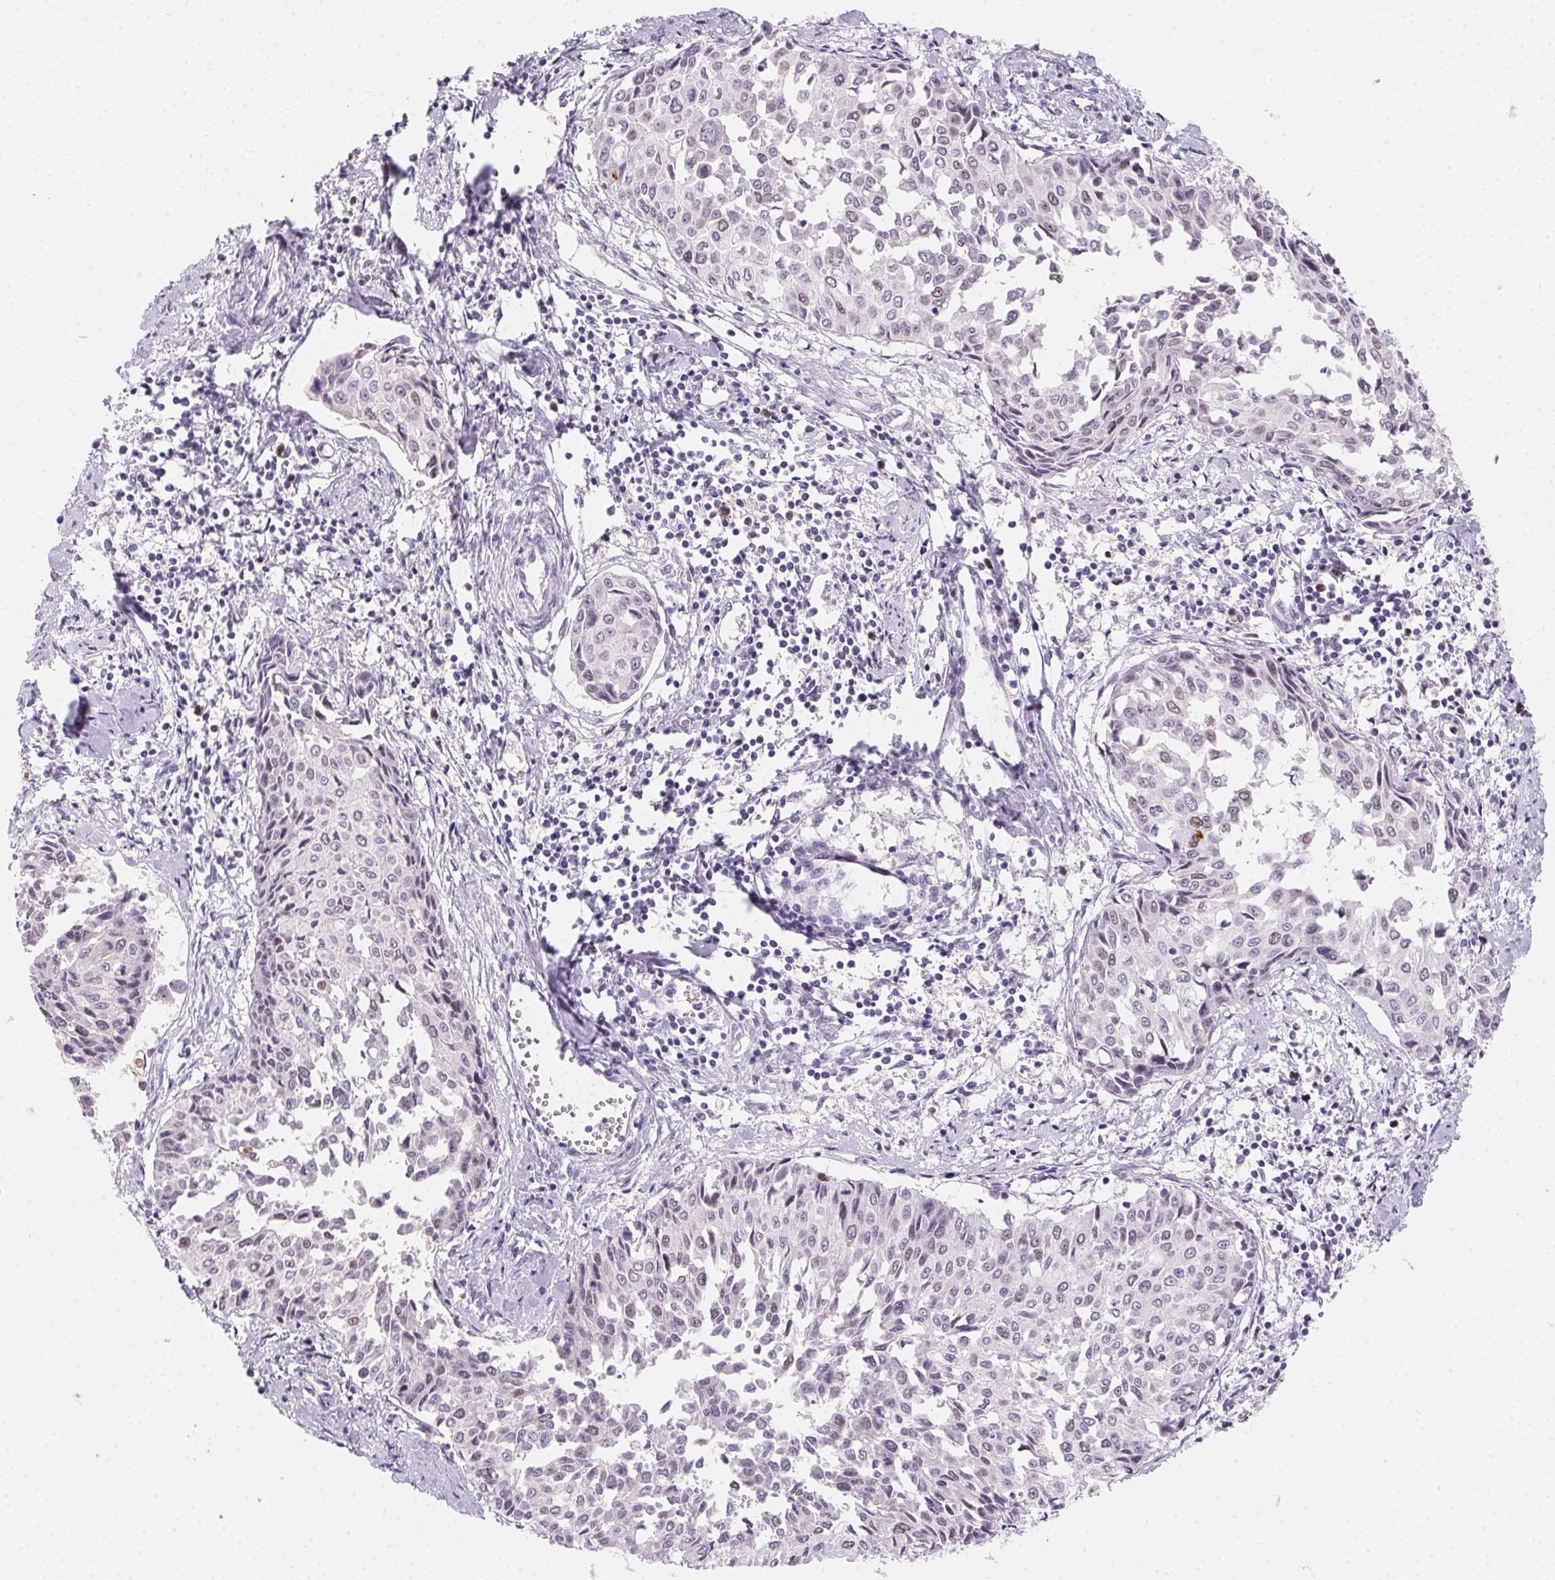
{"staining": {"intensity": "negative", "quantity": "none", "location": "none"}, "tissue": "cervical cancer", "cell_type": "Tumor cells", "image_type": "cancer", "snomed": [{"axis": "morphology", "description": "Squamous cell carcinoma, NOS"}, {"axis": "topography", "description": "Cervix"}], "caption": "A high-resolution micrograph shows immunohistochemistry (IHC) staining of cervical squamous cell carcinoma, which reveals no significant expression in tumor cells.", "gene": "HELLS", "patient": {"sex": "female", "age": 50}}